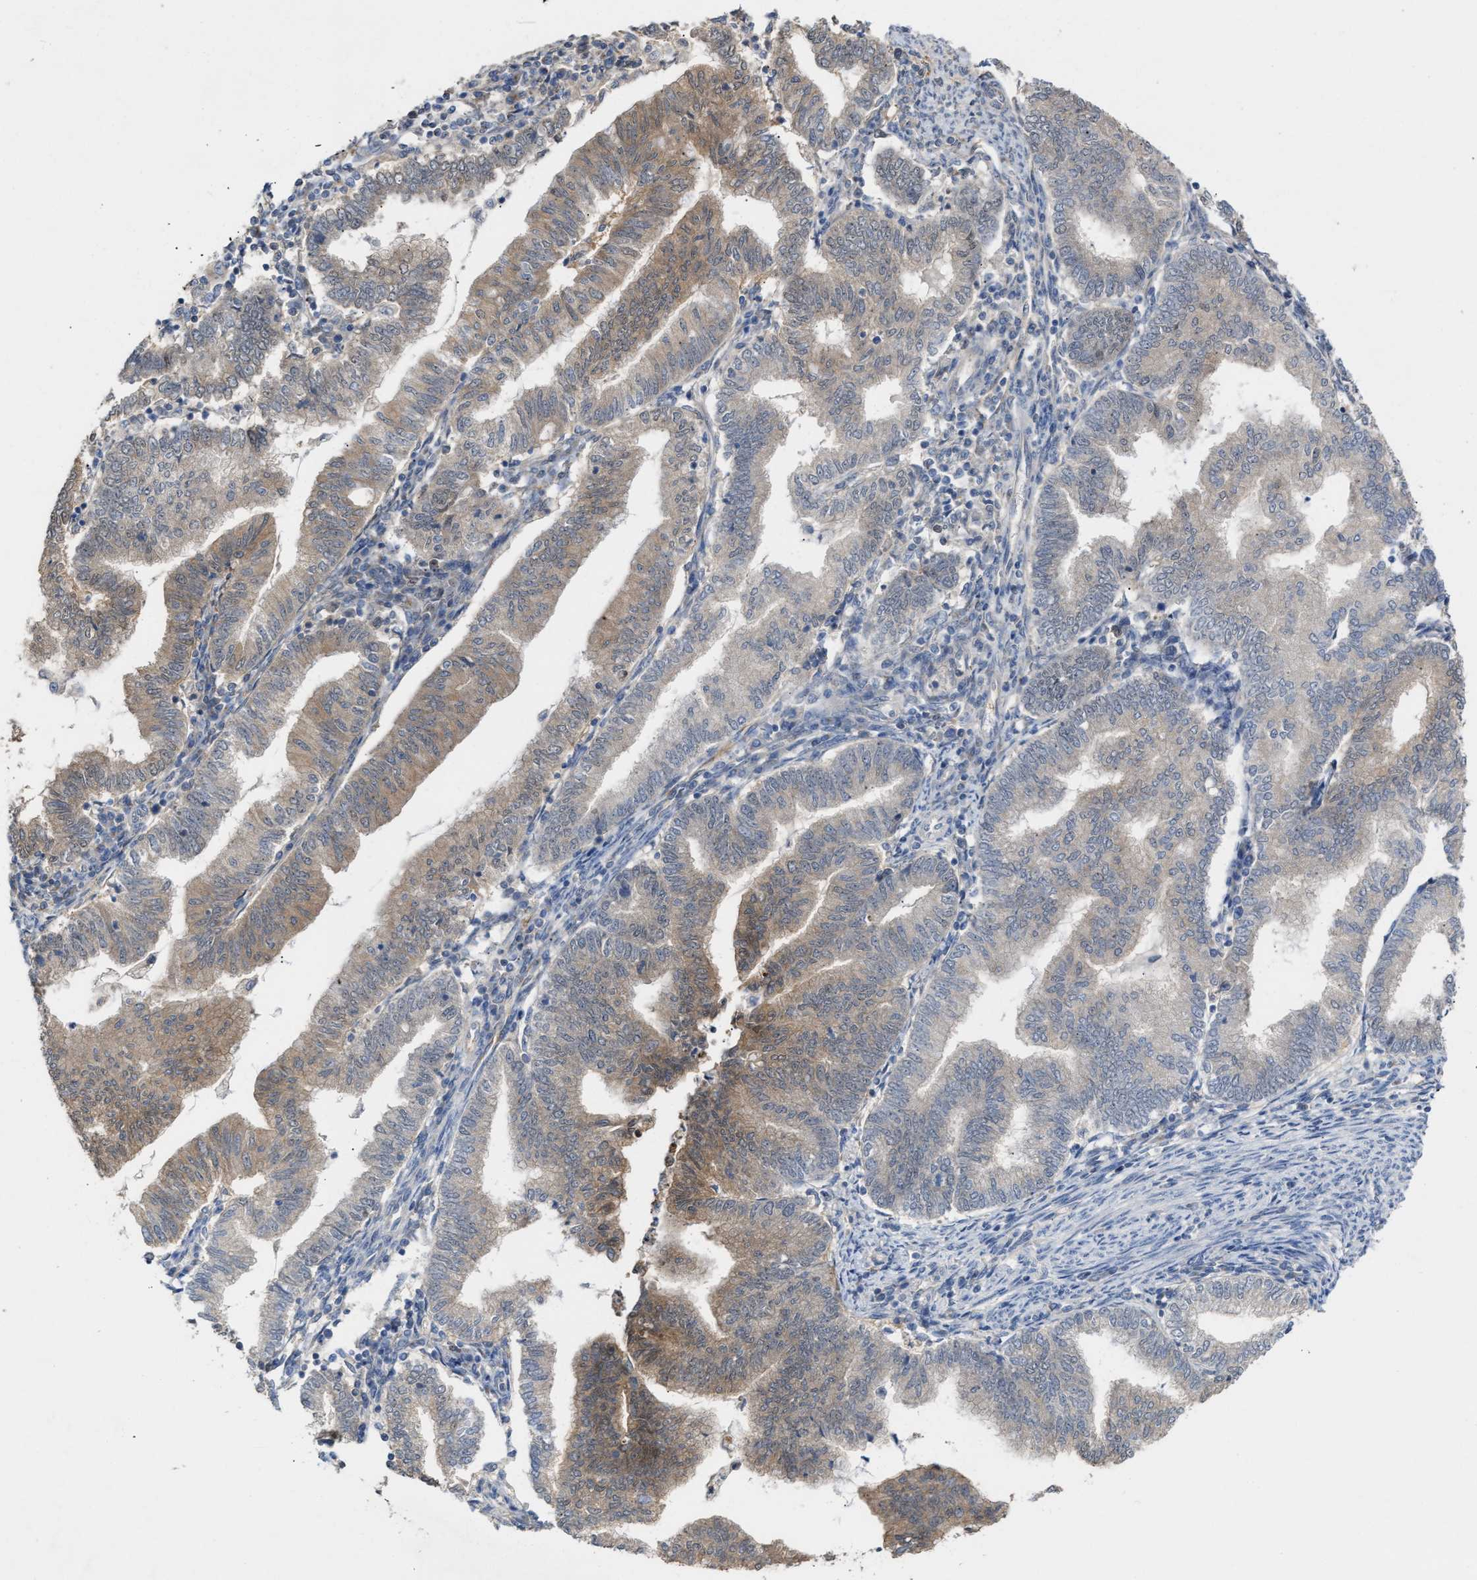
{"staining": {"intensity": "weak", "quantity": "25%-75%", "location": "cytoplasmic/membranous"}, "tissue": "endometrial cancer", "cell_type": "Tumor cells", "image_type": "cancer", "snomed": [{"axis": "morphology", "description": "Polyp, NOS"}, {"axis": "morphology", "description": "Adenocarcinoma, NOS"}, {"axis": "morphology", "description": "Adenoma, NOS"}, {"axis": "topography", "description": "Endometrium"}], "caption": "A photomicrograph of endometrial cancer stained for a protein displays weak cytoplasmic/membranous brown staining in tumor cells.", "gene": "BBLN", "patient": {"sex": "female", "age": 79}}